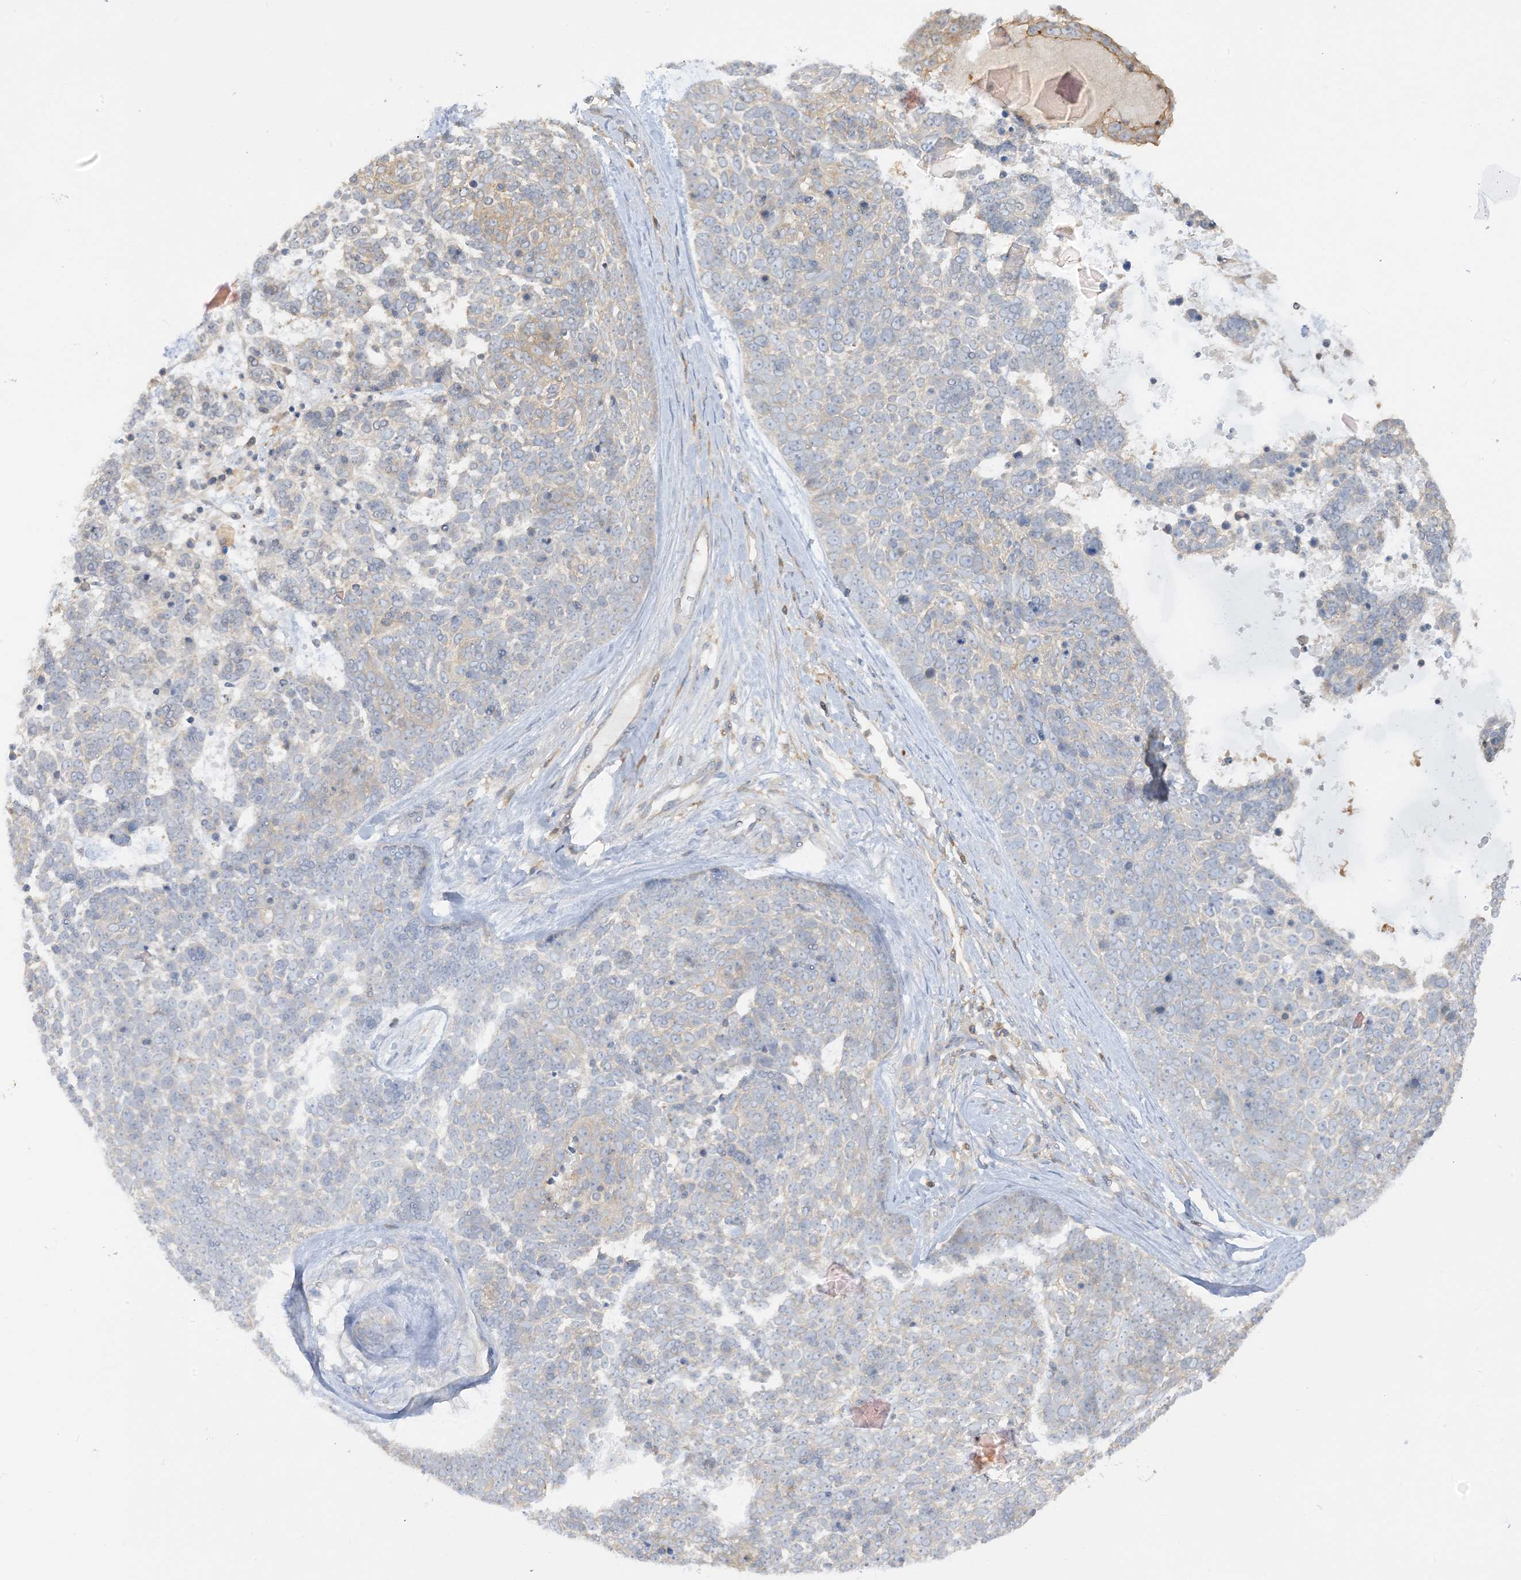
{"staining": {"intensity": "weak", "quantity": "<25%", "location": "cytoplasmic/membranous"}, "tissue": "skin cancer", "cell_type": "Tumor cells", "image_type": "cancer", "snomed": [{"axis": "morphology", "description": "Basal cell carcinoma"}, {"axis": "topography", "description": "Skin"}], "caption": "This is a image of IHC staining of skin basal cell carcinoma, which shows no positivity in tumor cells. (Stains: DAB IHC with hematoxylin counter stain, Microscopy: brightfield microscopy at high magnification).", "gene": "CAPZB", "patient": {"sex": "female", "age": 81}}